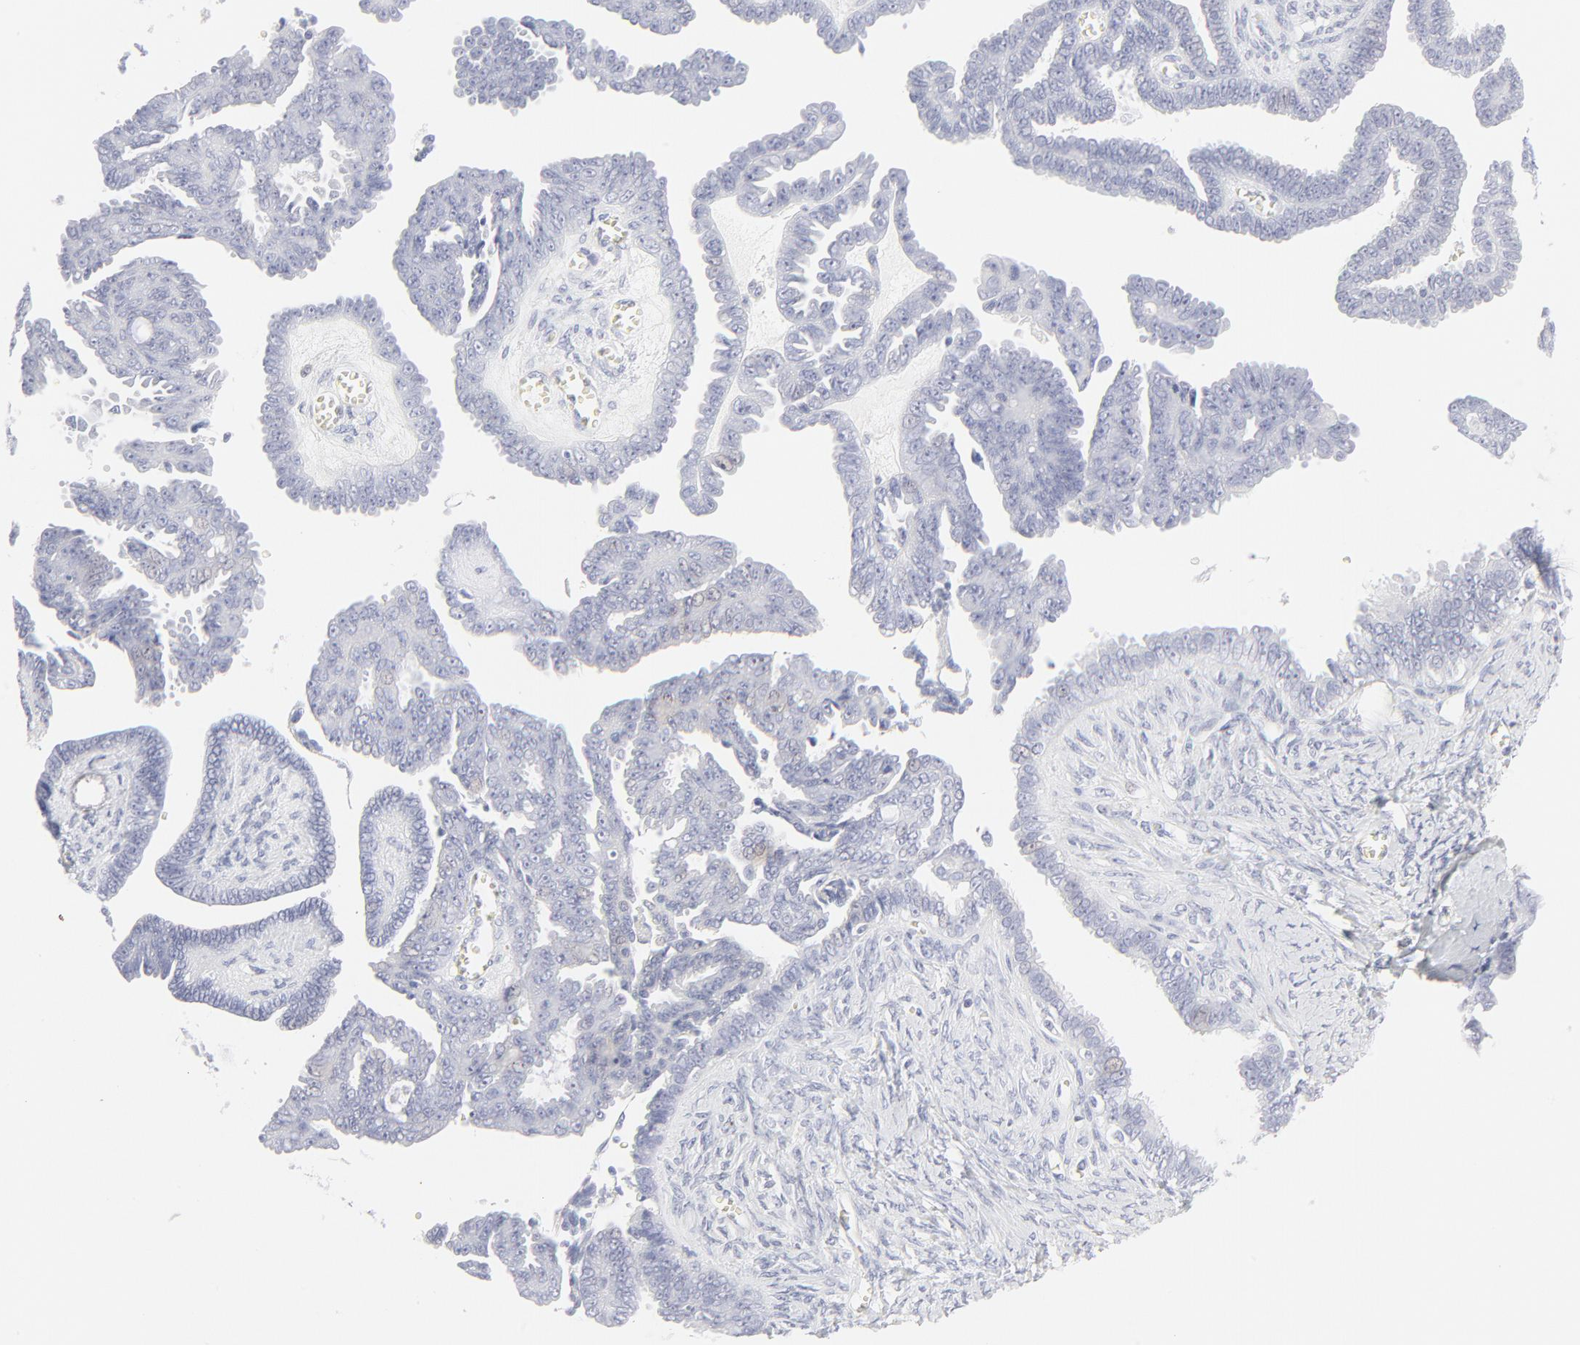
{"staining": {"intensity": "negative", "quantity": "none", "location": "none"}, "tissue": "ovarian cancer", "cell_type": "Tumor cells", "image_type": "cancer", "snomed": [{"axis": "morphology", "description": "Cystadenocarcinoma, serous, NOS"}, {"axis": "topography", "description": "Ovary"}], "caption": "Ovarian cancer stained for a protein using immunohistochemistry shows no positivity tumor cells.", "gene": "CCR7", "patient": {"sex": "female", "age": 71}}